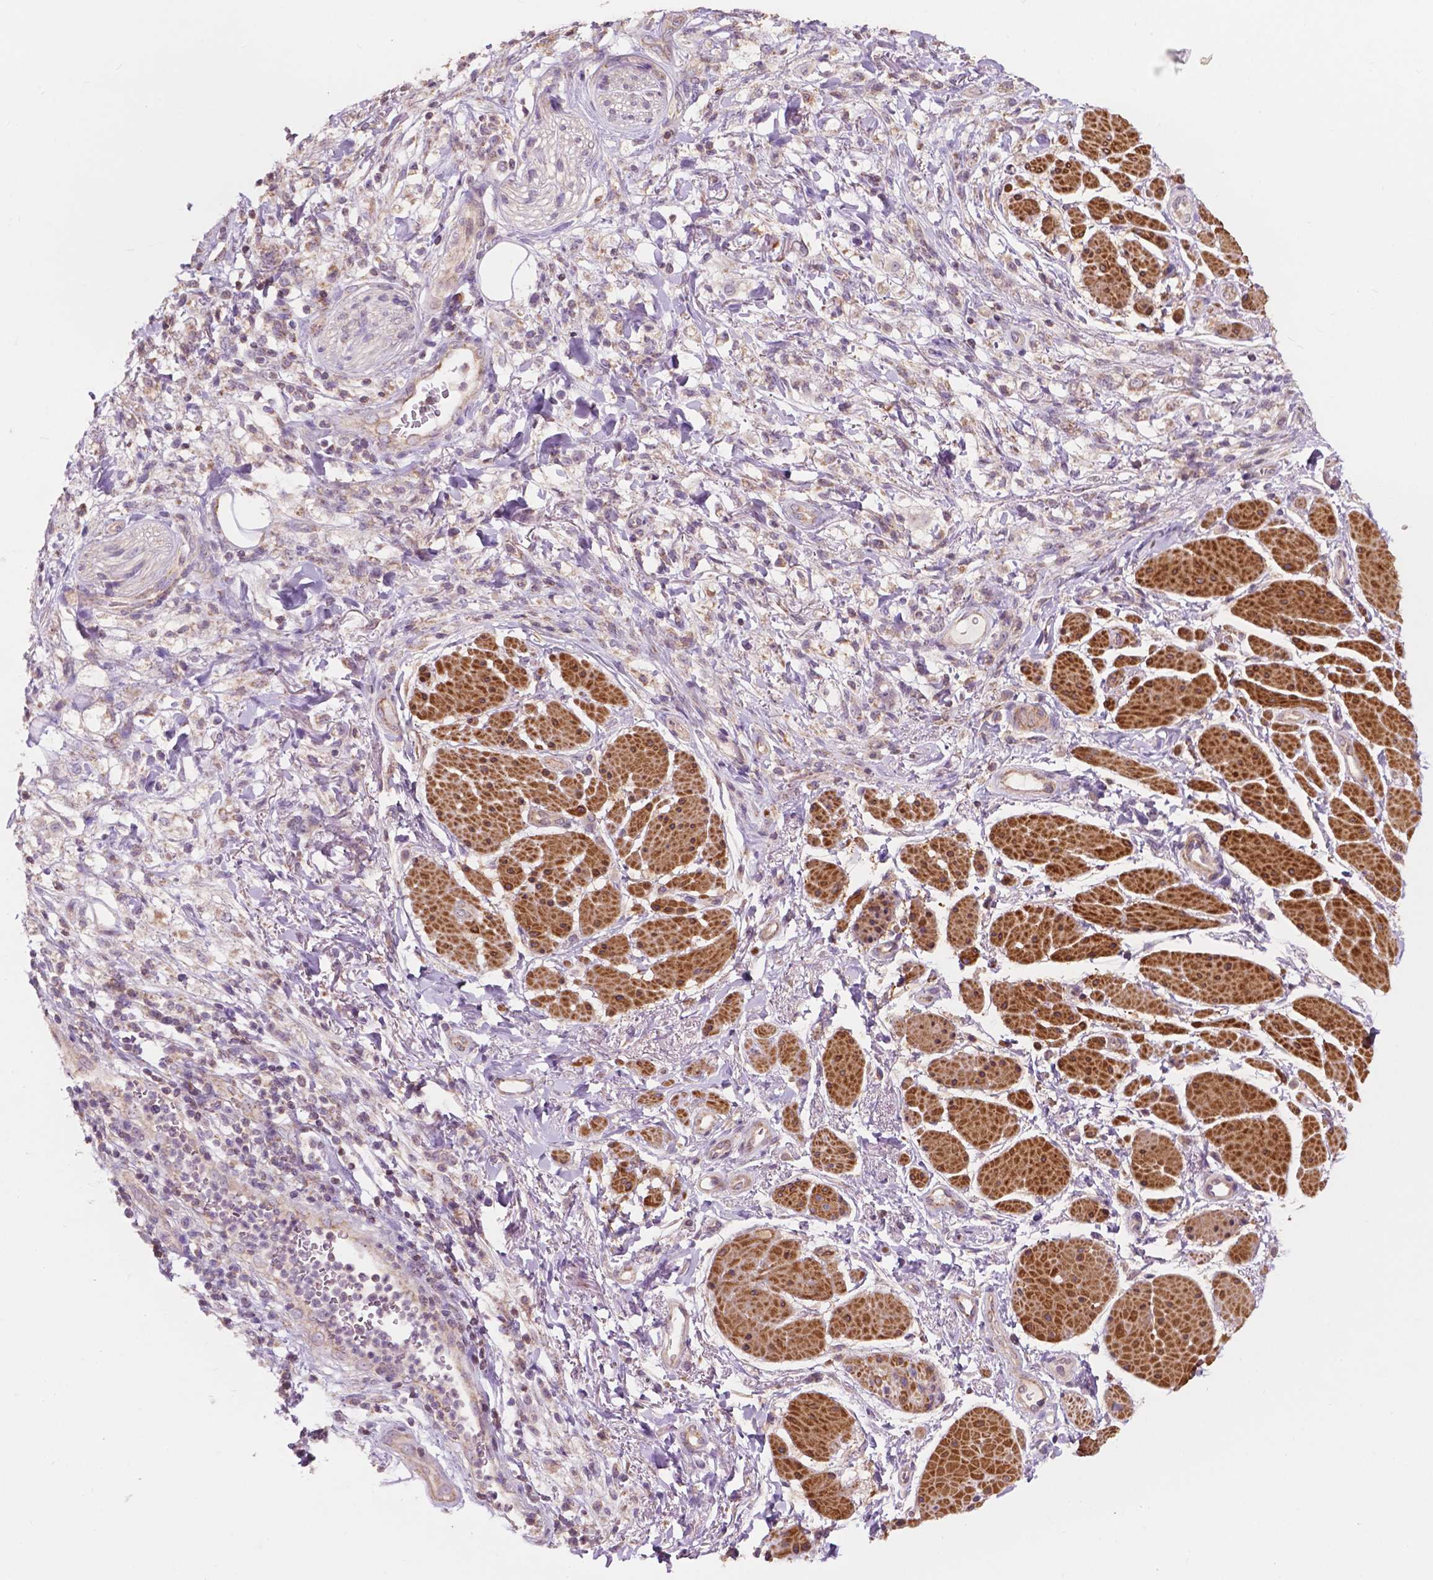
{"staining": {"intensity": "weak", "quantity": "25%-75%", "location": "cytoplasmic/membranous"}, "tissue": "stomach cancer", "cell_type": "Tumor cells", "image_type": "cancer", "snomed": [{"axis": "morphology", "description": "Adenocarcinoma, NOS"}, {"axis": "topography", "description": "Stomach"}], "caption": "The histopathology image displays a brown stain indicating the presence of a protein in the cytoplasmic/membranous of tumor cells in stomach adenocarcinoma. The protein of interest is stained brown, and the nuclei are stained in blue (DAB (3,3'-diaminobenzidine) IHC with brightfield microscopy, high magnification).", "gene": "NDUFA10", "patient": {"sex": "female", "age": 60}}